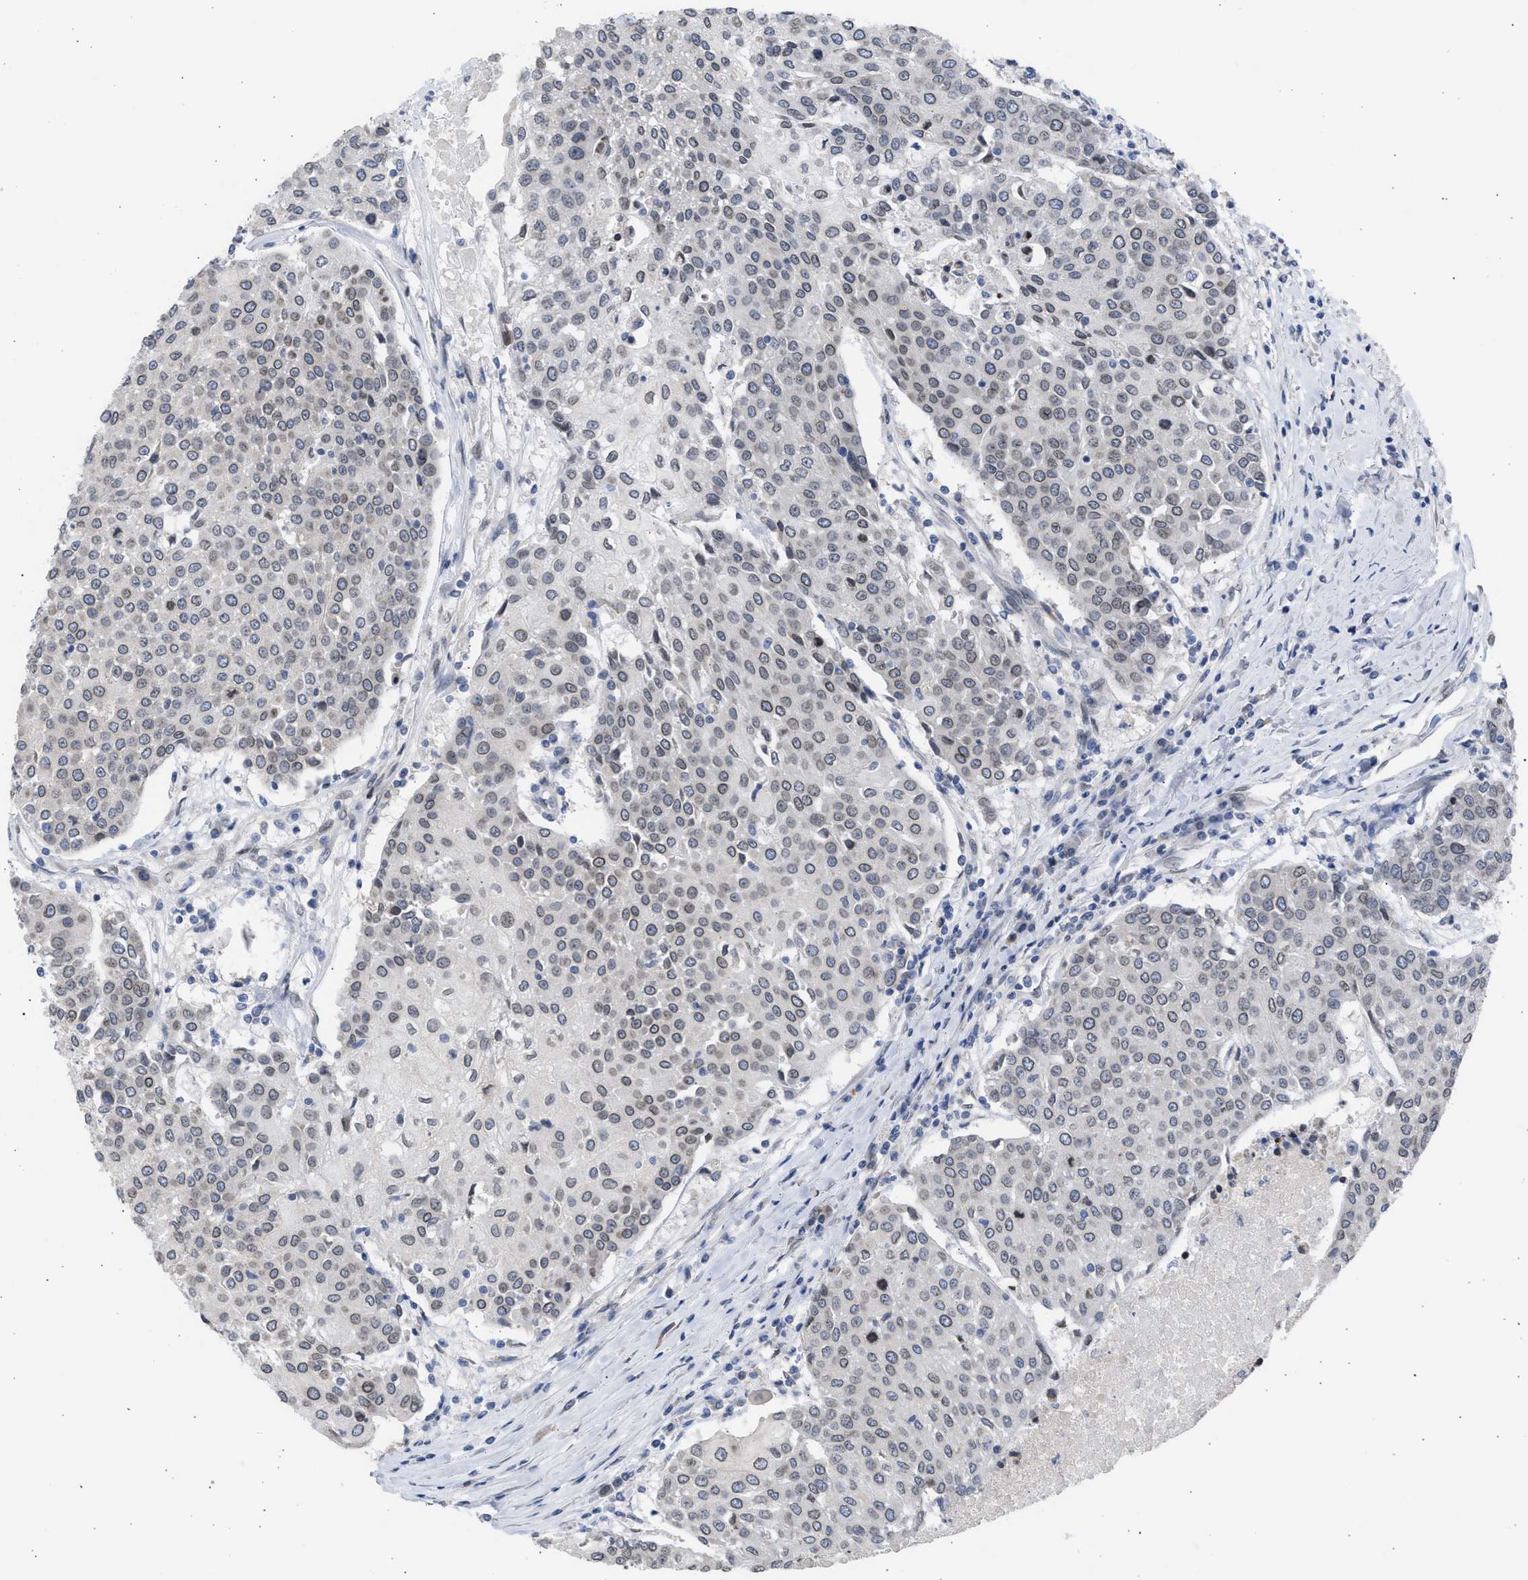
{"staining": {"intensity": "weak", "quantity": ">75%", "location": "cytoplasmic/membranous,nuclear"}, "tissue": "urothelial cancer", "cell_type": "Tumor cells", "image_type": "cancer", "snomed": [{"axis": "morphology", "description": "Urothelial carcinoma, High grade"}, {"axis": "topography", "description": "Urinary bladder"}], "caption": "Immunohistochemical staining of urothelial cancer demonstrates low levels of weak cytoplasmic/membranous and nuclear protein staining in approximately >75% of tumor cells.", "gene": "NUP35", "patient": {"sex": "female", "age": 85}}